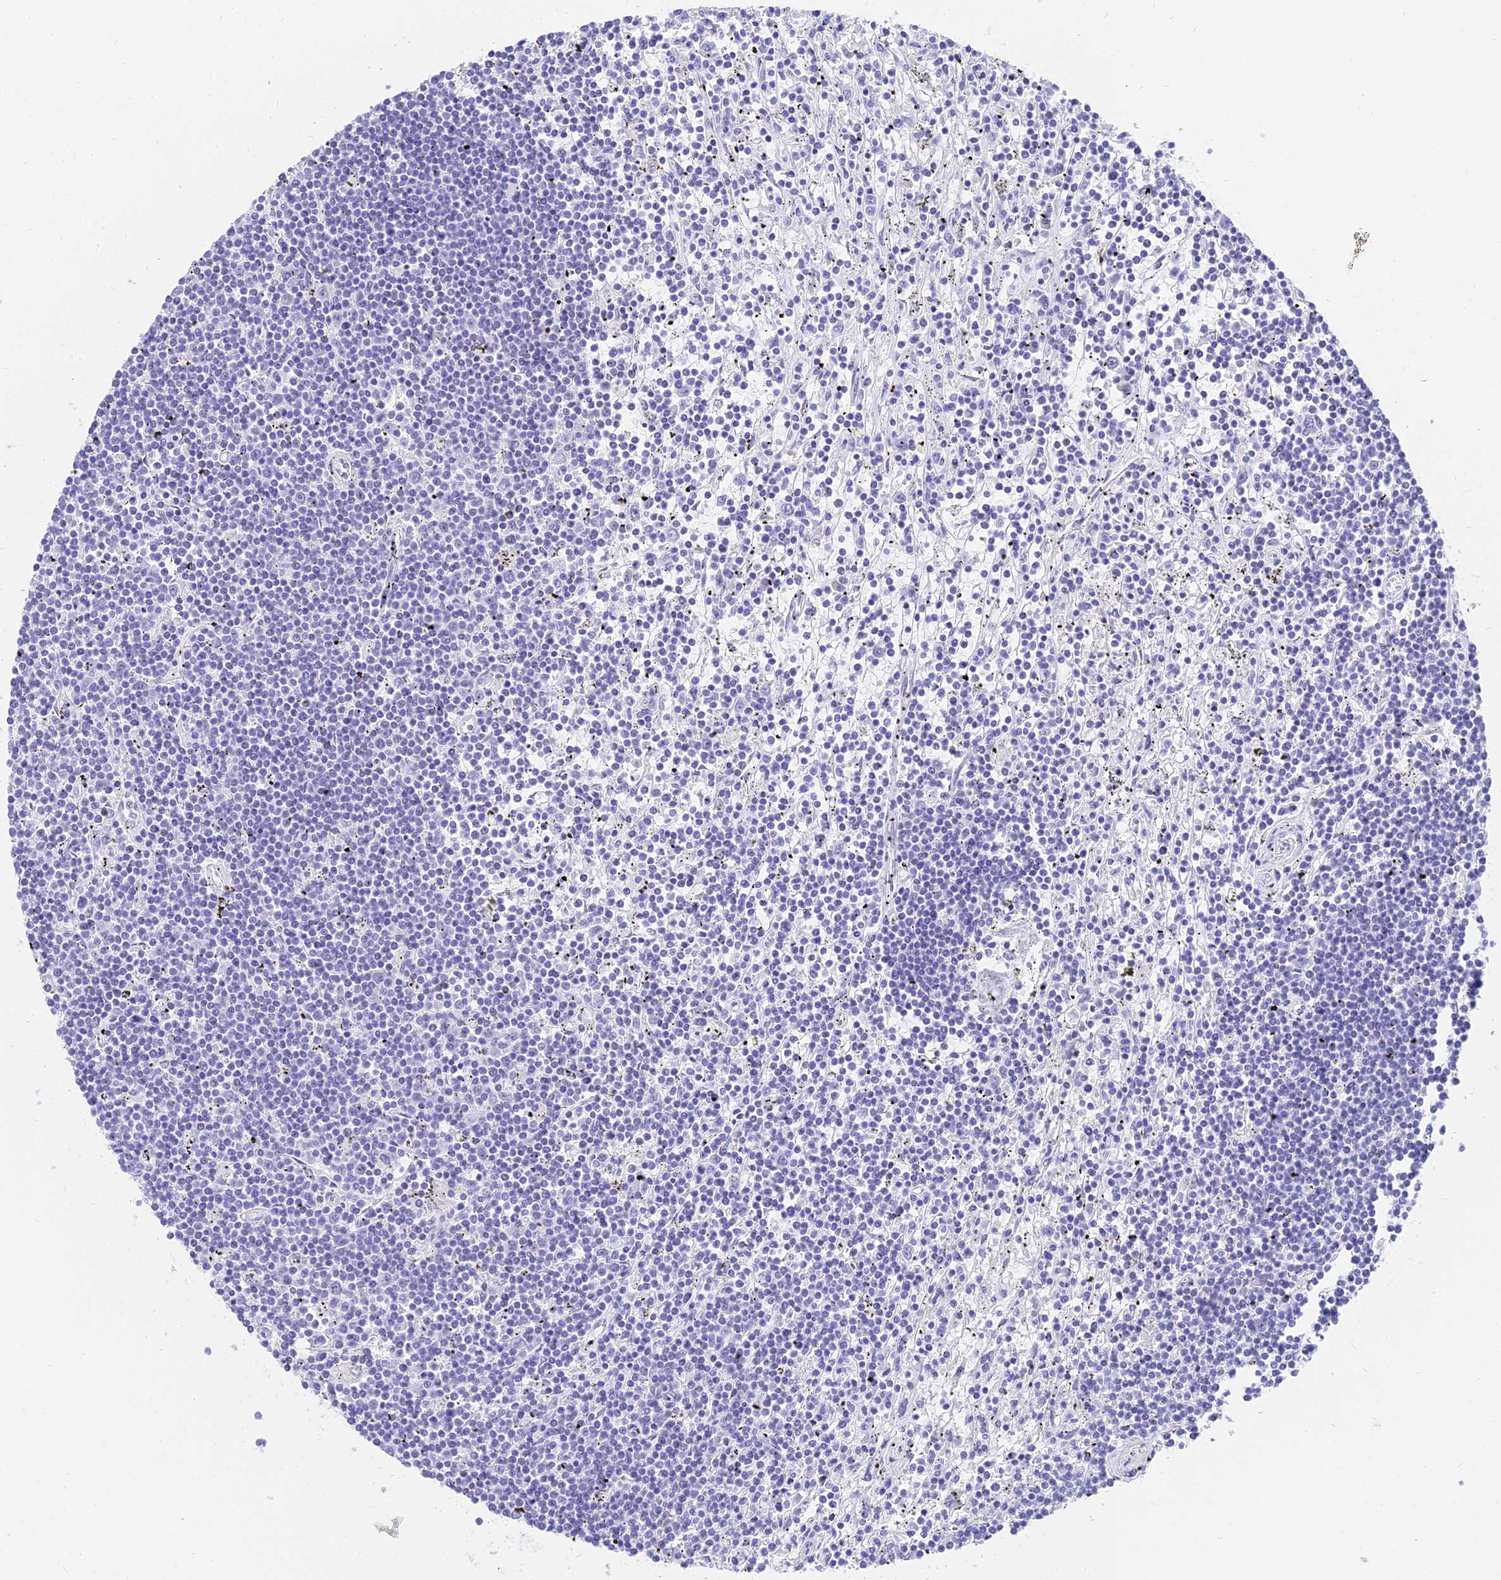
{"staining": {"intensity": "negative", "quantity": "none", "location": "none"}, "tissue": "lymphoma", "cell_type": "Tumor cells", "image_type": "cancer", "snomed": [{"axis": "morphology", "description": "Malignant lymphoma, non-Hodgkin's type, Low grade"}, {"axis": "topography", "description": "Spleen"}], "caption": "A histopathology image of human malignant lymphoma, non-Hodgkin's type (low-grade) is negative for staining in tumor cells.", "gene": "SLC36A2", "patient": {"sex": "male", "age": 76}}